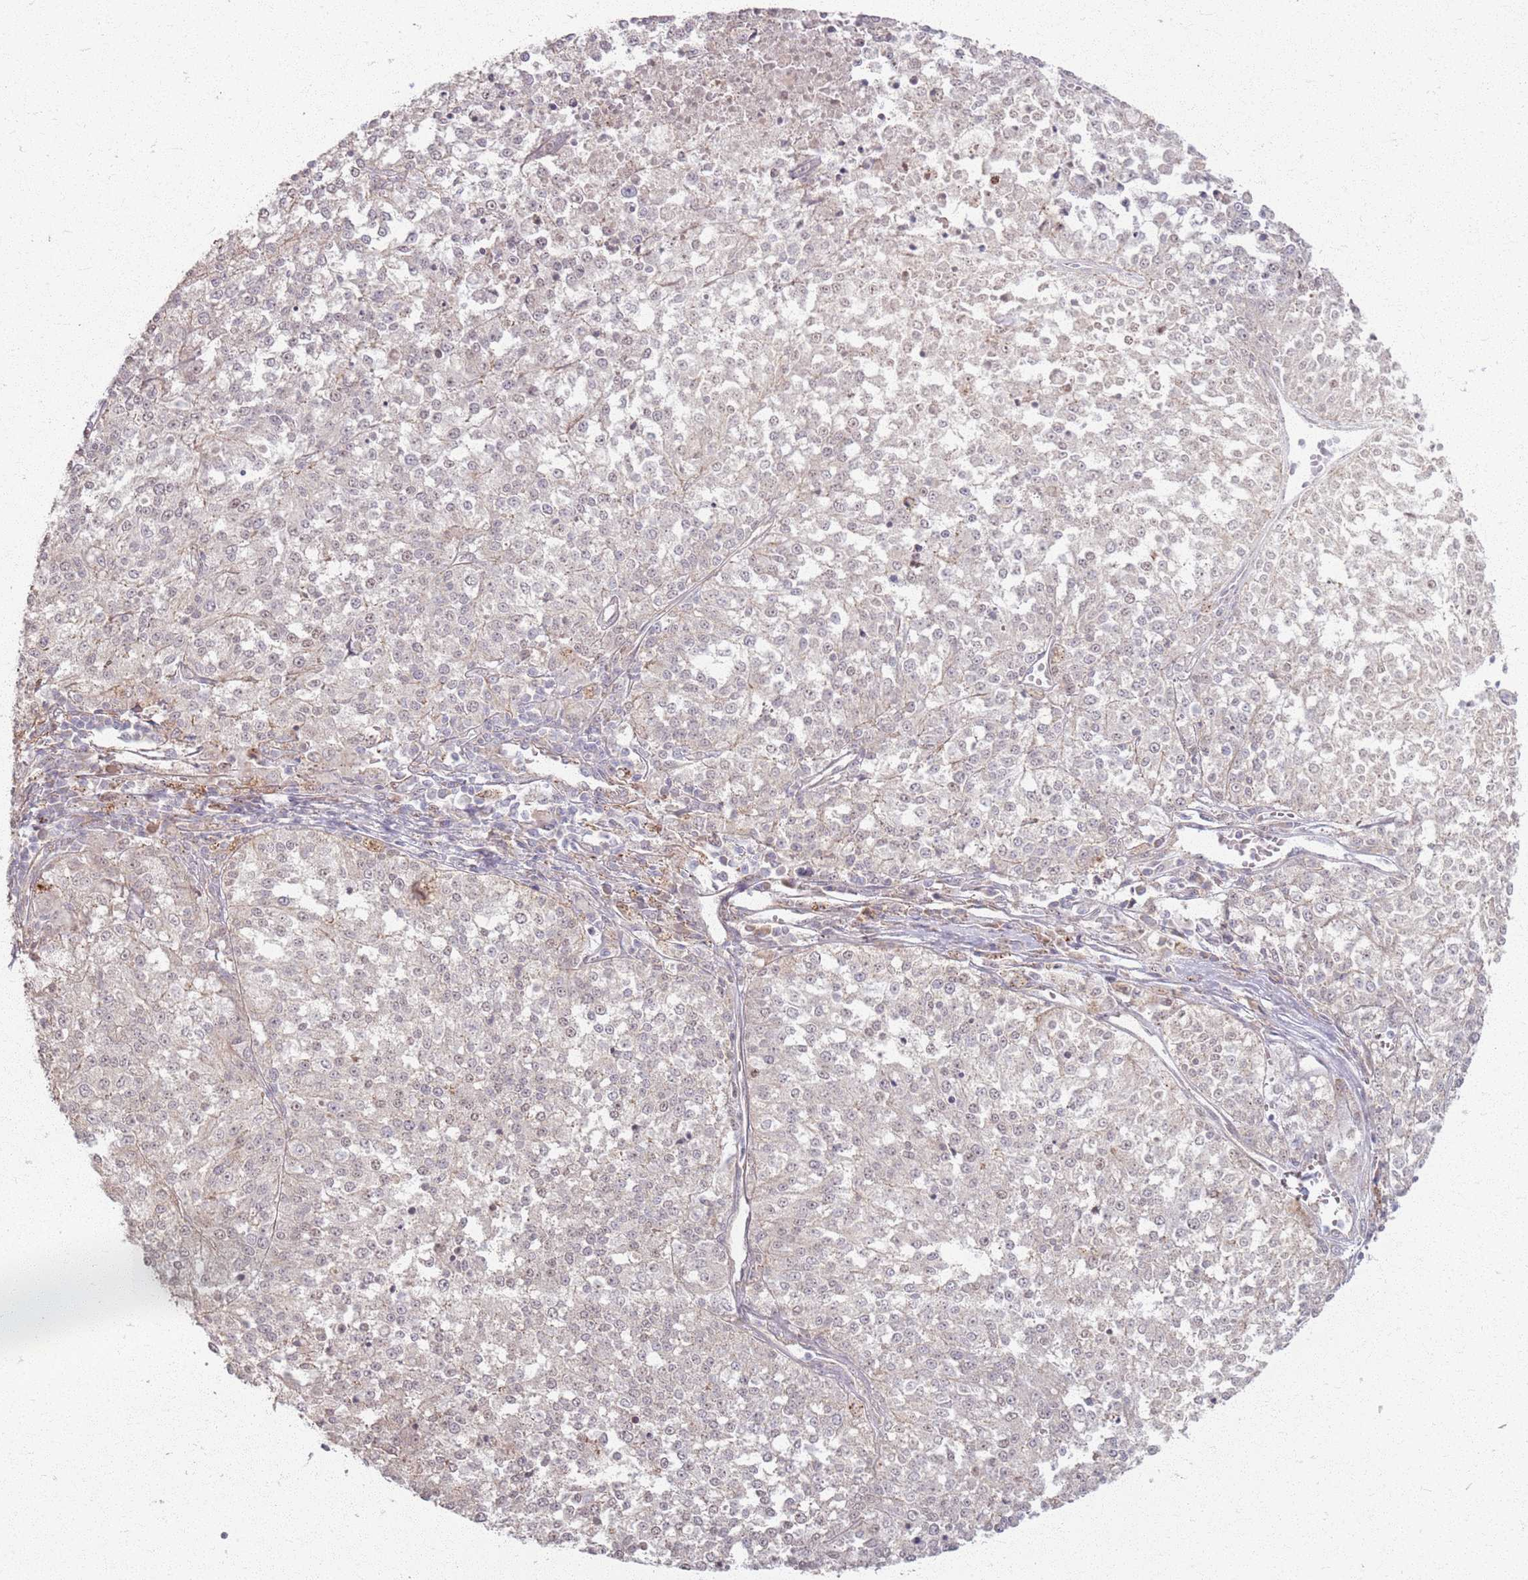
{"staining": {"intensity": "negative", "quantity": "none", "location": "none"}, "tissue": "melanoma", "cell_type": "Tumor cells", "image_type": "cancer", "snomed": [{"axis": "morphology", "description": "Malignant melanoma, NOS"}, {"axis": "topography", "description": "Skin"}], "caption": "An immunohistochemistry micrograph of melanoma is shown. There is no staining in tumor cells of melanoma. (Stains: DAB immunohistochemistry with hematoxylin counter stain, Microscopy: brightfield microscopy at high magnification).", "gene": "KCNA5", "patient": {"sex": "female", "age": 64}}